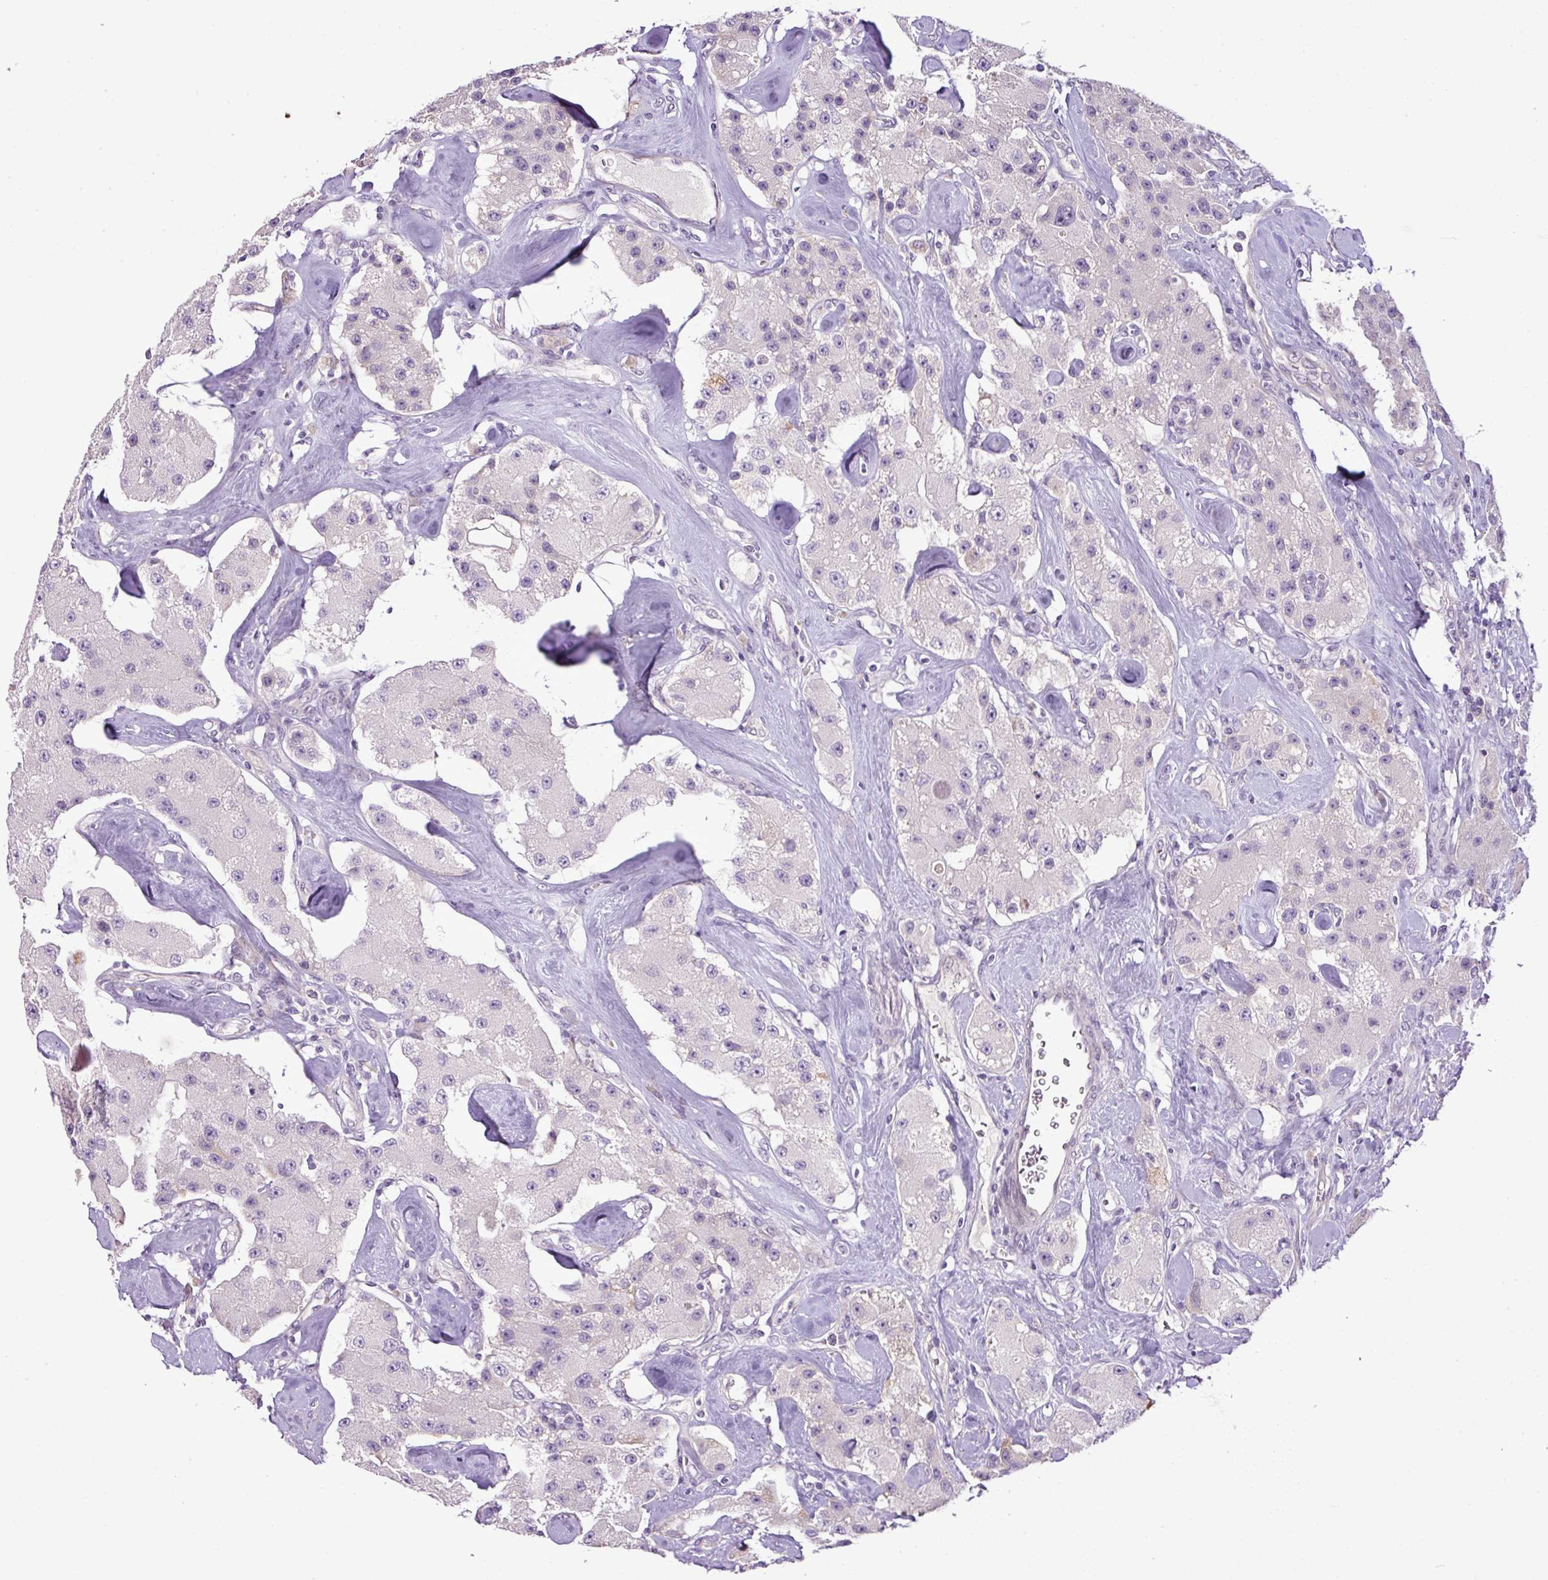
{"staining": {"intensity": "negative", "quantity": "none", "location": "none"}, "tissue": "carcinoid", "cell_type": "Tumor cells", "image_type": "cancer", "snomed": [{"axis": "morphology", "description": "Carcinoid, malignant, NOS"}, {"axis": "topography", "description": "Pancreas"}], "caption": "This histopathology image is of carcinoid (malignant) stained with IHC to label a protein in brown with the nuclei are counter-stained blue. There is no expression in tumor cells.", "gene": "DNAJB13", "patient": {"sex": "male", "age": 41}}